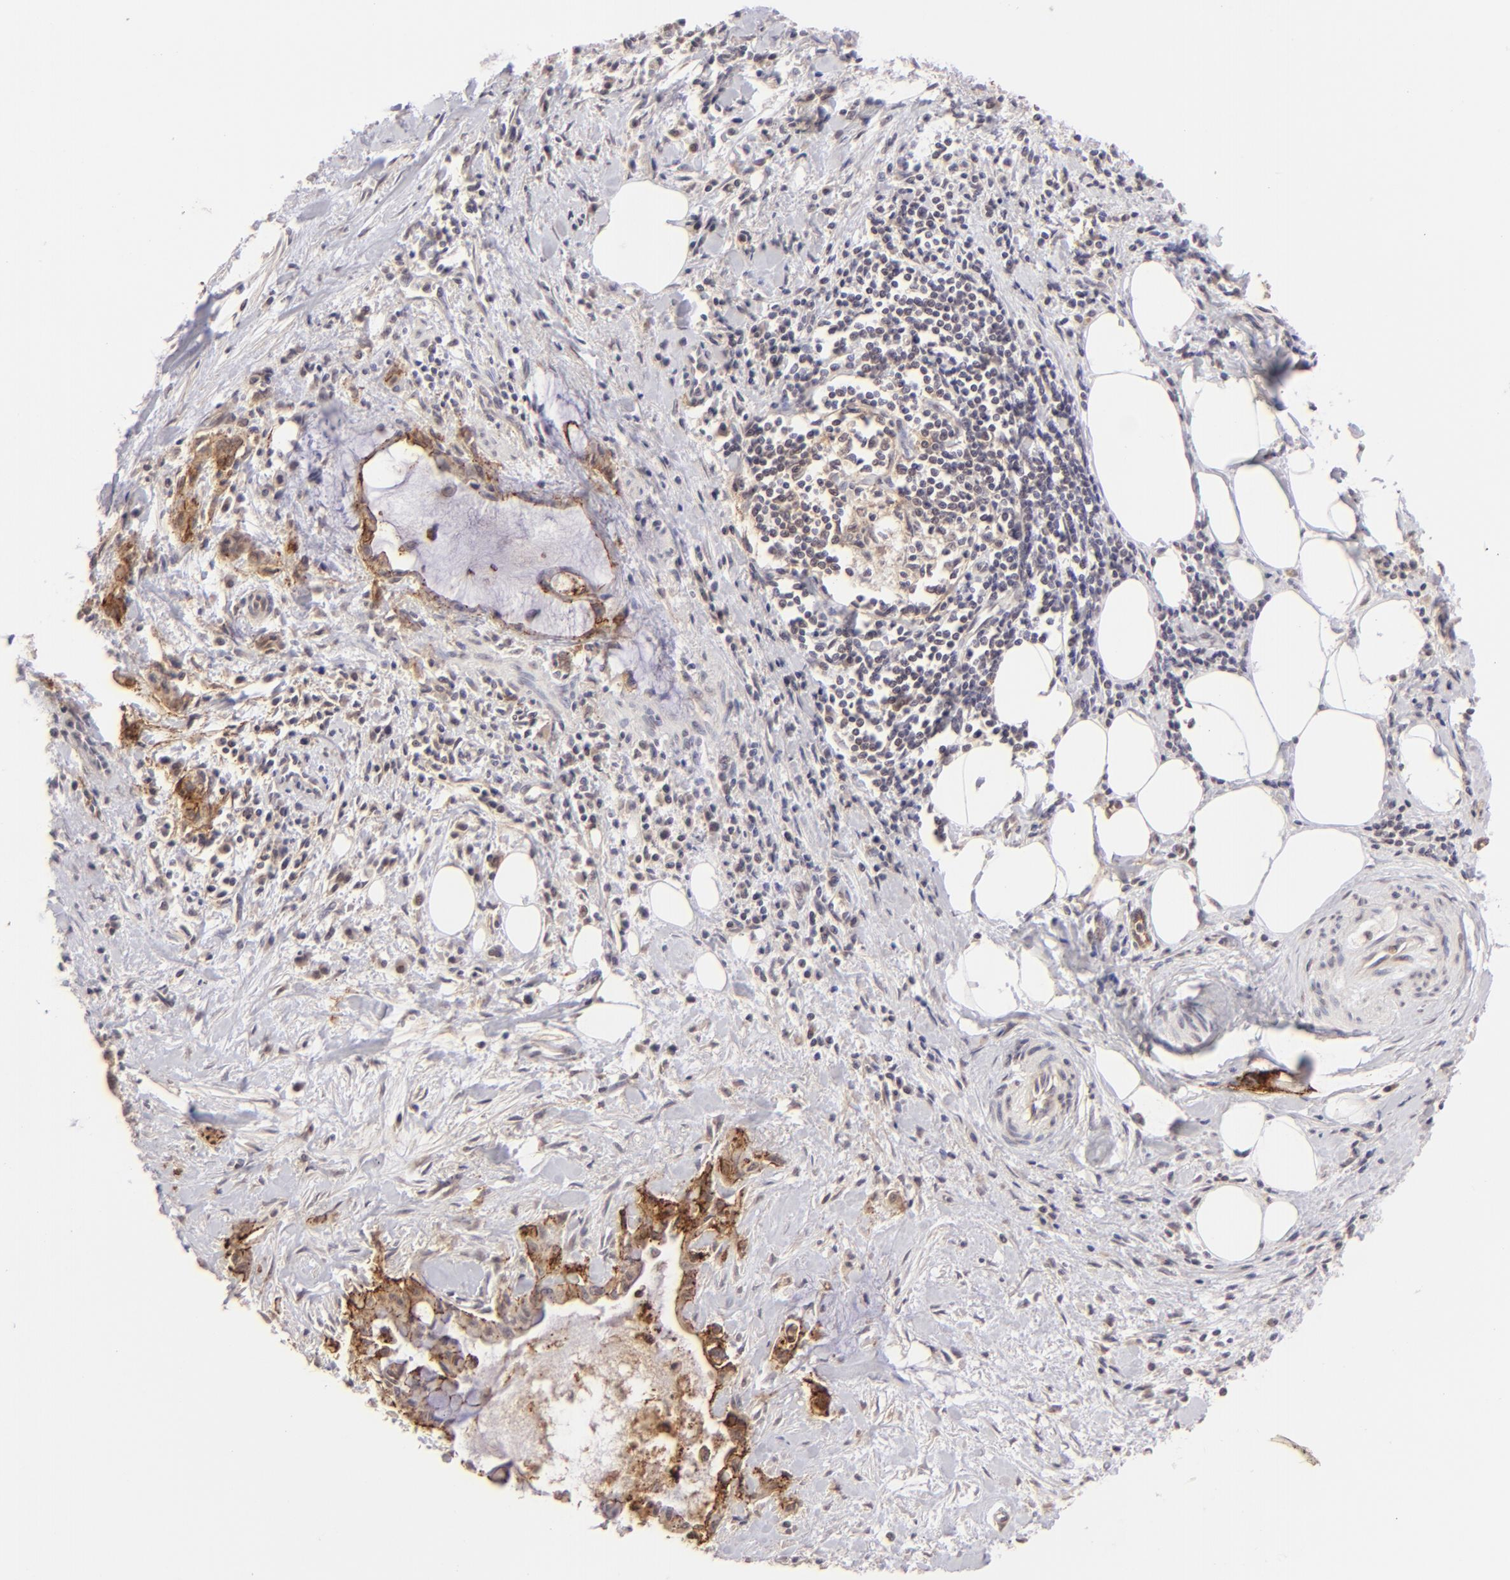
{"staining": {"intensity": "moderate", "quantity": ">75%", "location": "cytoplasmic/membranous"}, "tissue": "pancreatic cancer", "cell_type": "Tumor cells", "image_type": "cancer", "snomed": [{"axis": "morphology", "description": "Adenocarcinoma, NOS"}, {"axis": "topography", "description": "Pancreas"}], "caption": "A histopathology image of human pancreatic cancer stained for a protein demonstrates moderate cytoplasmic/membranous brown staining in tumor cells.", "gene": "CLDN1", "patient": {"sex": "male", "age": 59}}